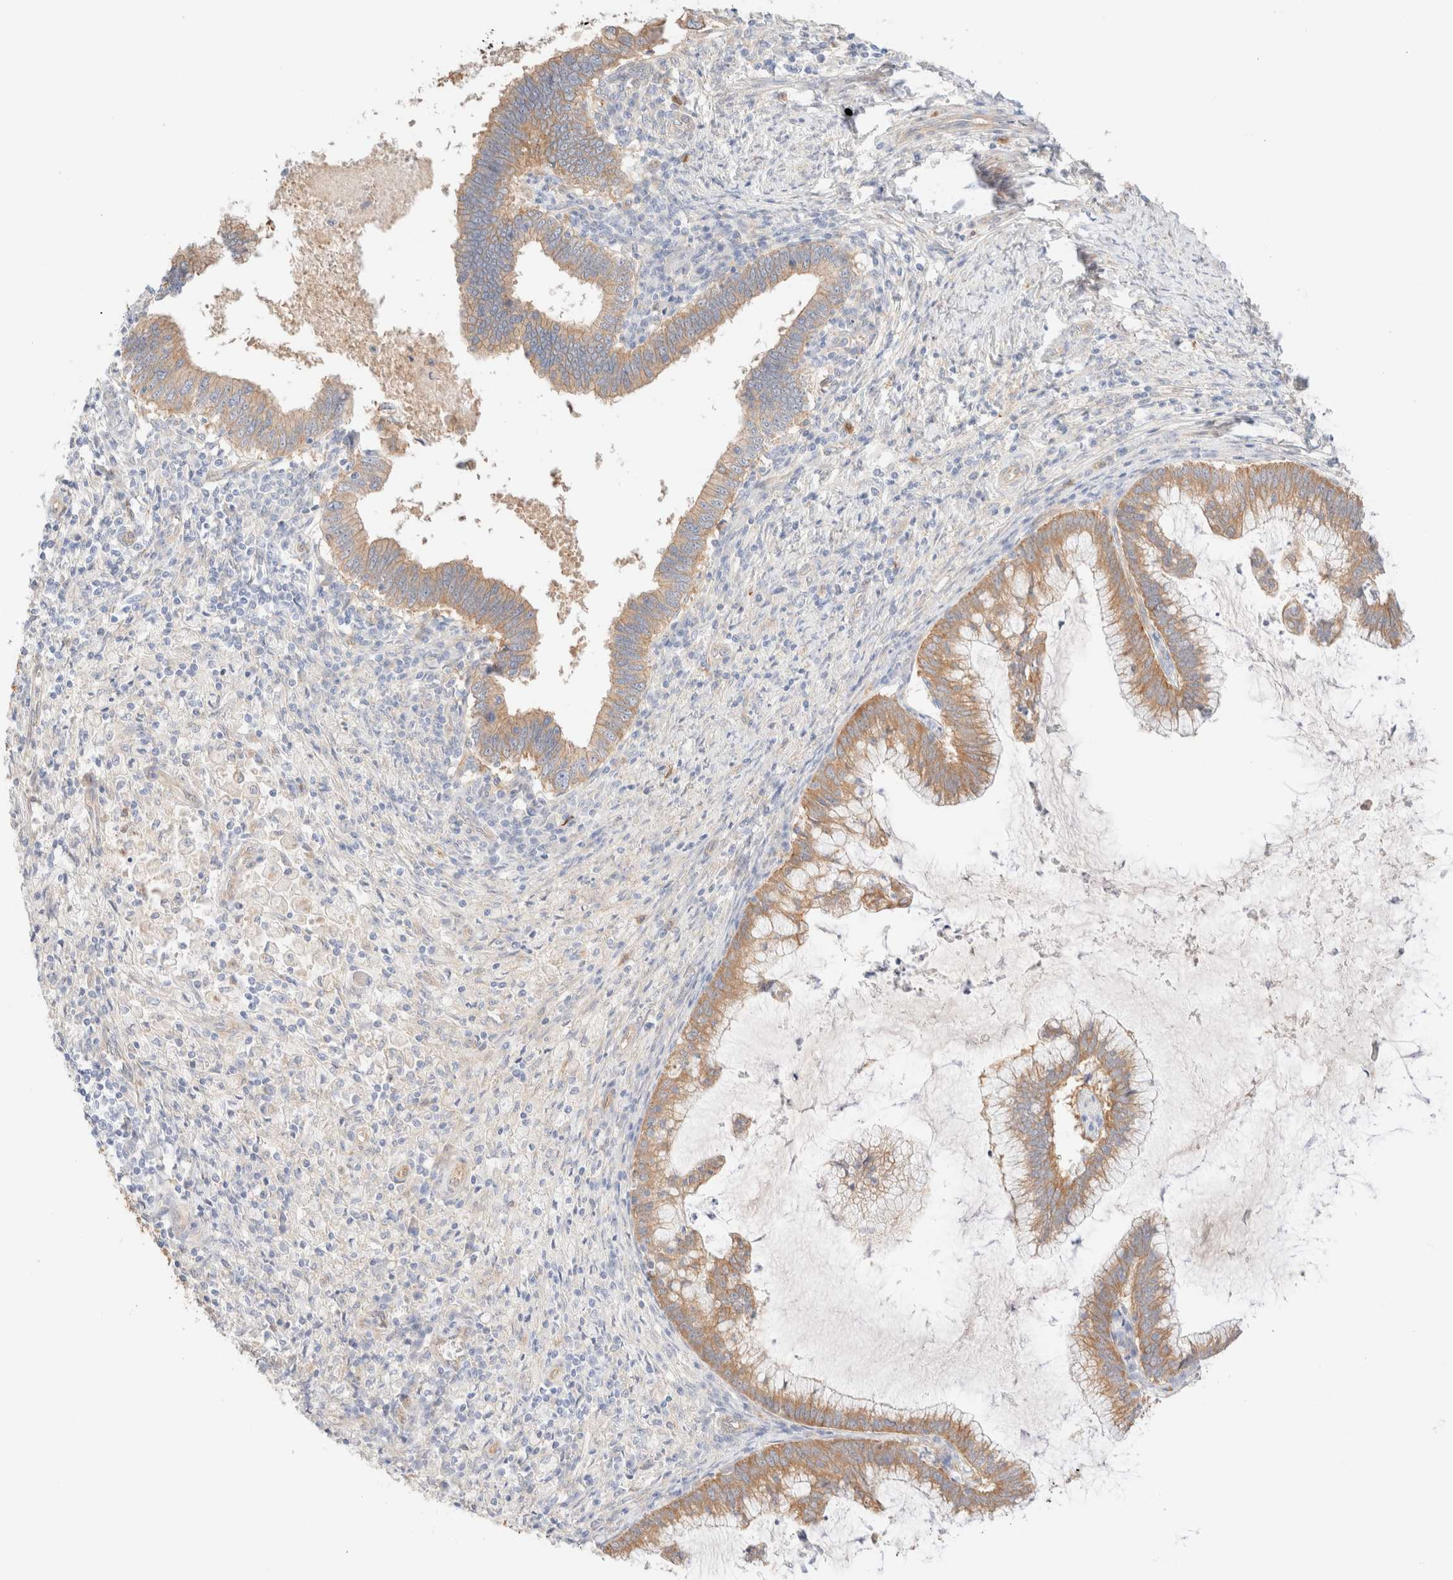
{"staining": {"intensity": "moderate", "quantity": ">75%", "location": "cytoplasmic/membranous"}, "tissue": "cervical cancer", "cell_type": "Tumor cells", "image_type": "cancer", "snomed": [{"axis": "morphology", "description": "Adenocarcinoma, NOS"}, {"axis": "topography", "description": "Cervix"}], "caption": "Immunohistochemical staining of adenocarcinoma (cervical) reveals medium levels of moderate cytoplasmic/membranous expression in approximately >75% of tumor cells. (brown staining indicates protein expression, while blue staining denotes nuclei).", "gene": "NIBAN2", "patient": {"sex": "female", "age": 36}}